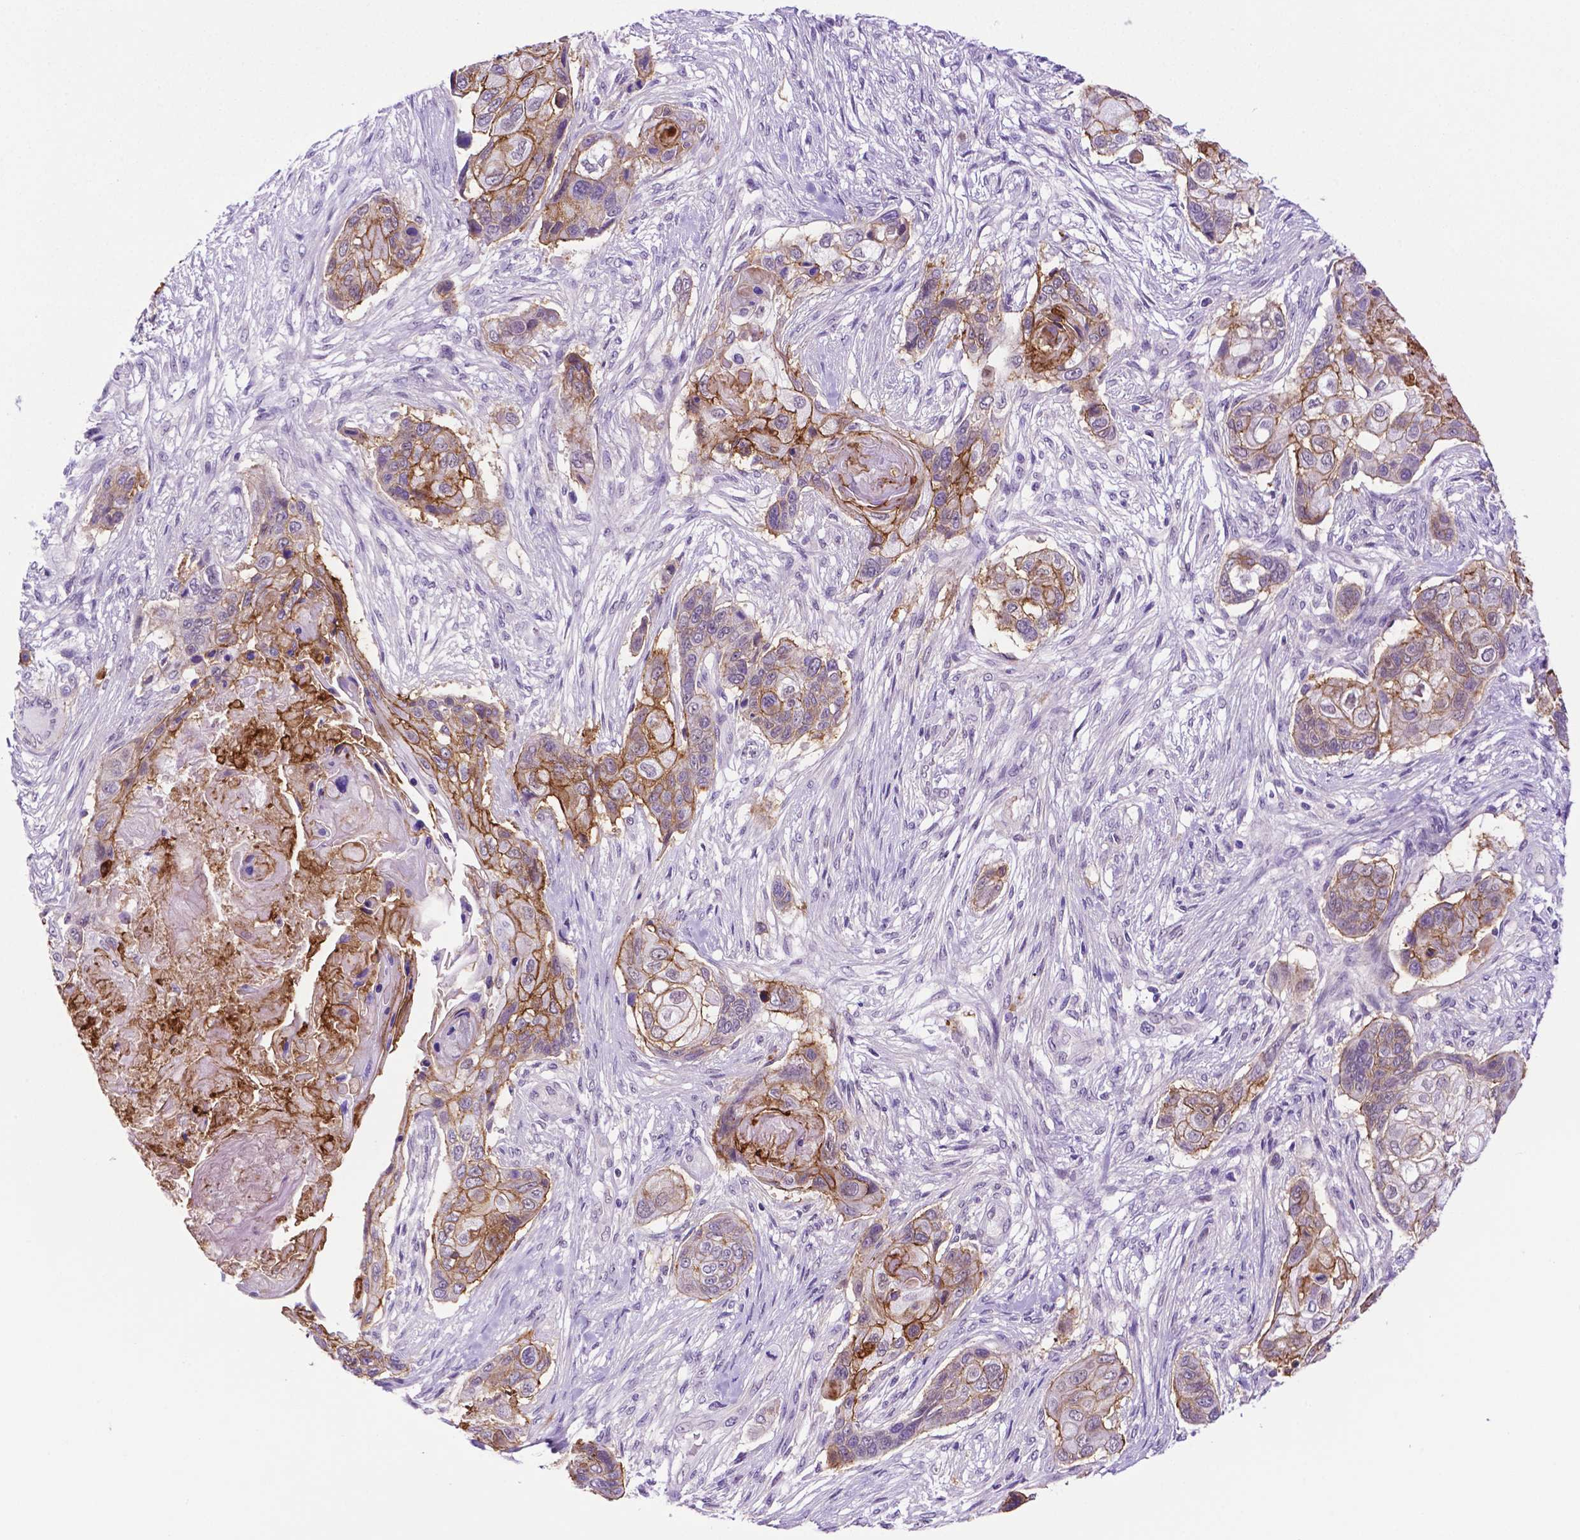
{"staining": {"intensity": "moderate", "quantity": "25%-75%", "location": "cytoplasmic/membranous"}, "tissue": "lung cancer", "cell_type": "Tumor cells", "image_type": "cancer", "snomed": [{"axis": "morphology", "description": "Squamous cell carcinoma, NOS"}, {"axis": "topography", "description": "Lung"}], "caption": "Protein analysis of lung cancer tissue exhibits moderate cytoplasmic/membranous staining in about 25%-75% of tumor cells.", "gene": "TACSTD2", "patient": {"sex": "male", "age": 69}}